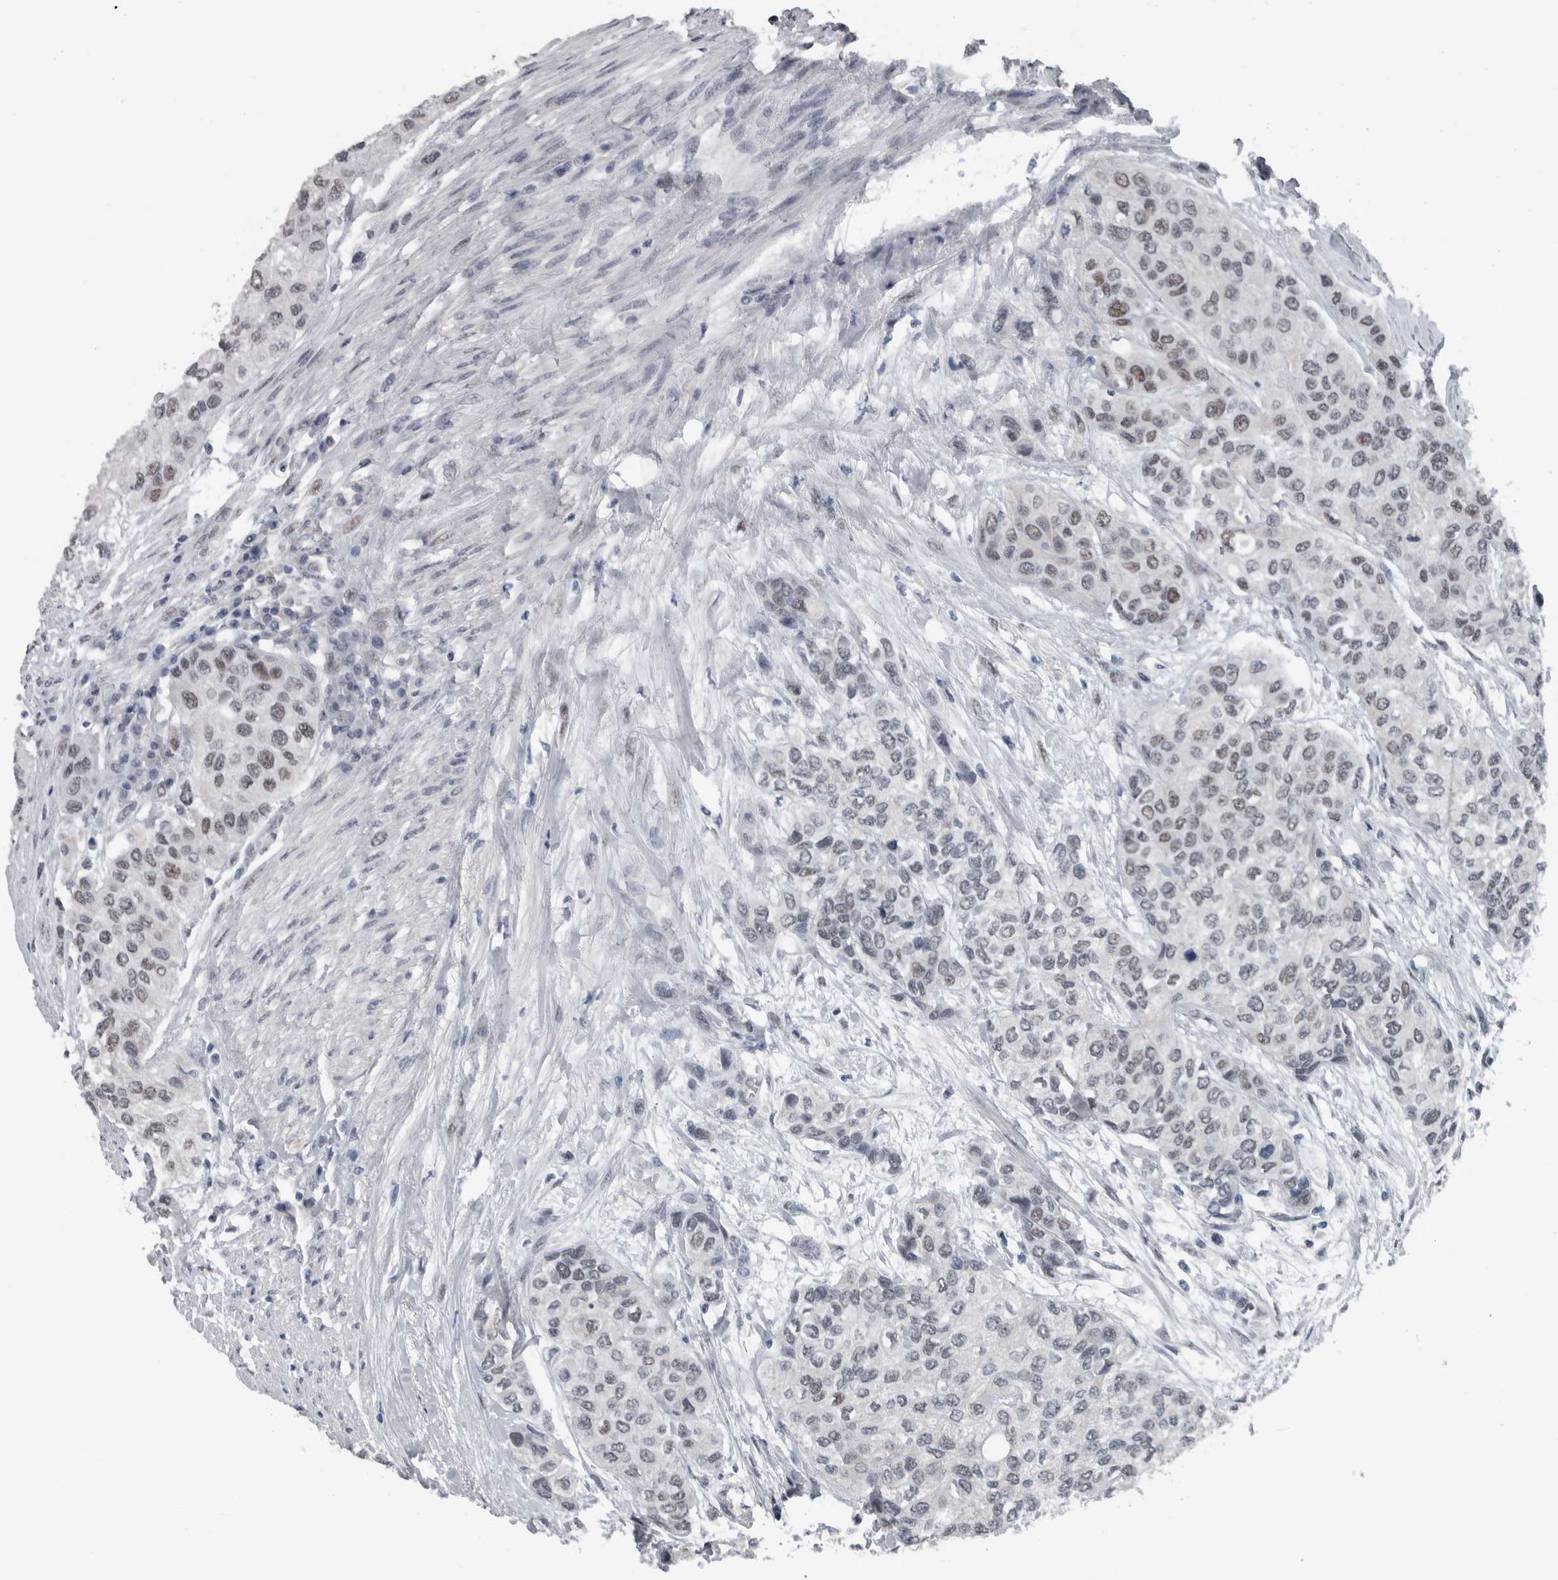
{"staining": {"intensity": "weak", "quantity": "25%-75%", "location": "nuclear"}, "tissue": "urothelial cancer", "cell_type": "Tumor cells", "image_type": "cancer", "snomed": [{"axis": "morphology", "description": "Urothelial carcinoma, High grade"}, {"axis": "topography", "description": "Urinary bladder"}], "caption": "Protein positivity by immunohistochemistry shows weak nuclear positivity in about 25%-75% of tumor cells in urothelial cancer. Immunohistochemistry stains the protein in brown and the nuclei are stained blue.", "gene": "ZBTB21", "patient": {"sex": "female", "age": 56}}